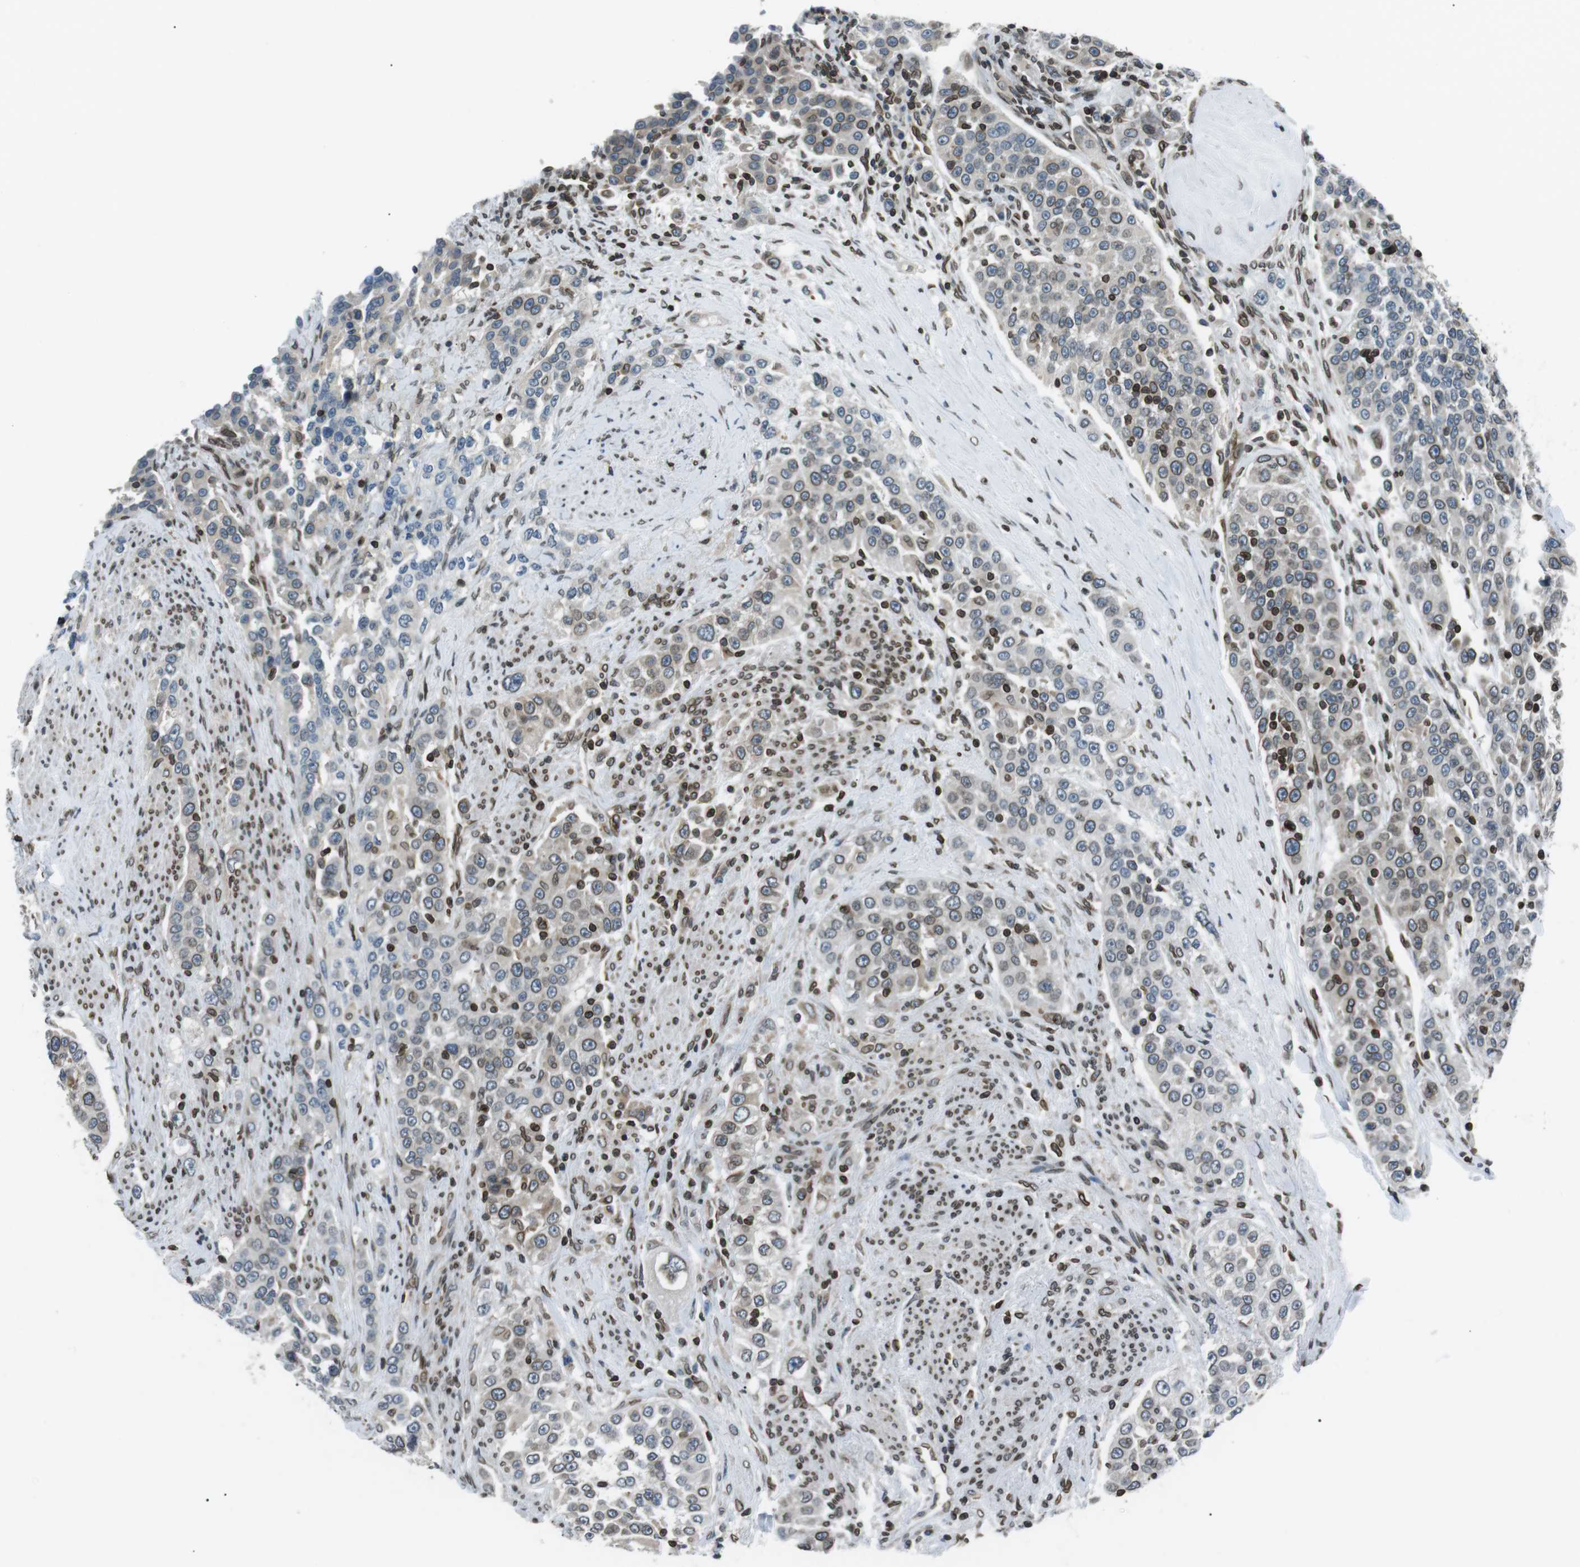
{"staining": {"intensity": "moderate", "quantity": "25%-75%", "location": "cytoplasmic/membranous,nuclear"}, "tissue": "urothelial cancer", "cell_type": "Tumor cells", "image_type": "cancer", "snomed": [{"axis": "morphology", "description": "Urothelial carcinoma, High grade"}, {"axis": "topography", "description": "Urinary bladder"}], "caption": "The image demonstrates a brown stain indicating the presence of a protein in the cytoplasmic/membranous and nuclear of tumor cells in high-grade urothelial carcinoma.", "gene": "TMX4", "patient": {"sex": "female", "age": 80}}